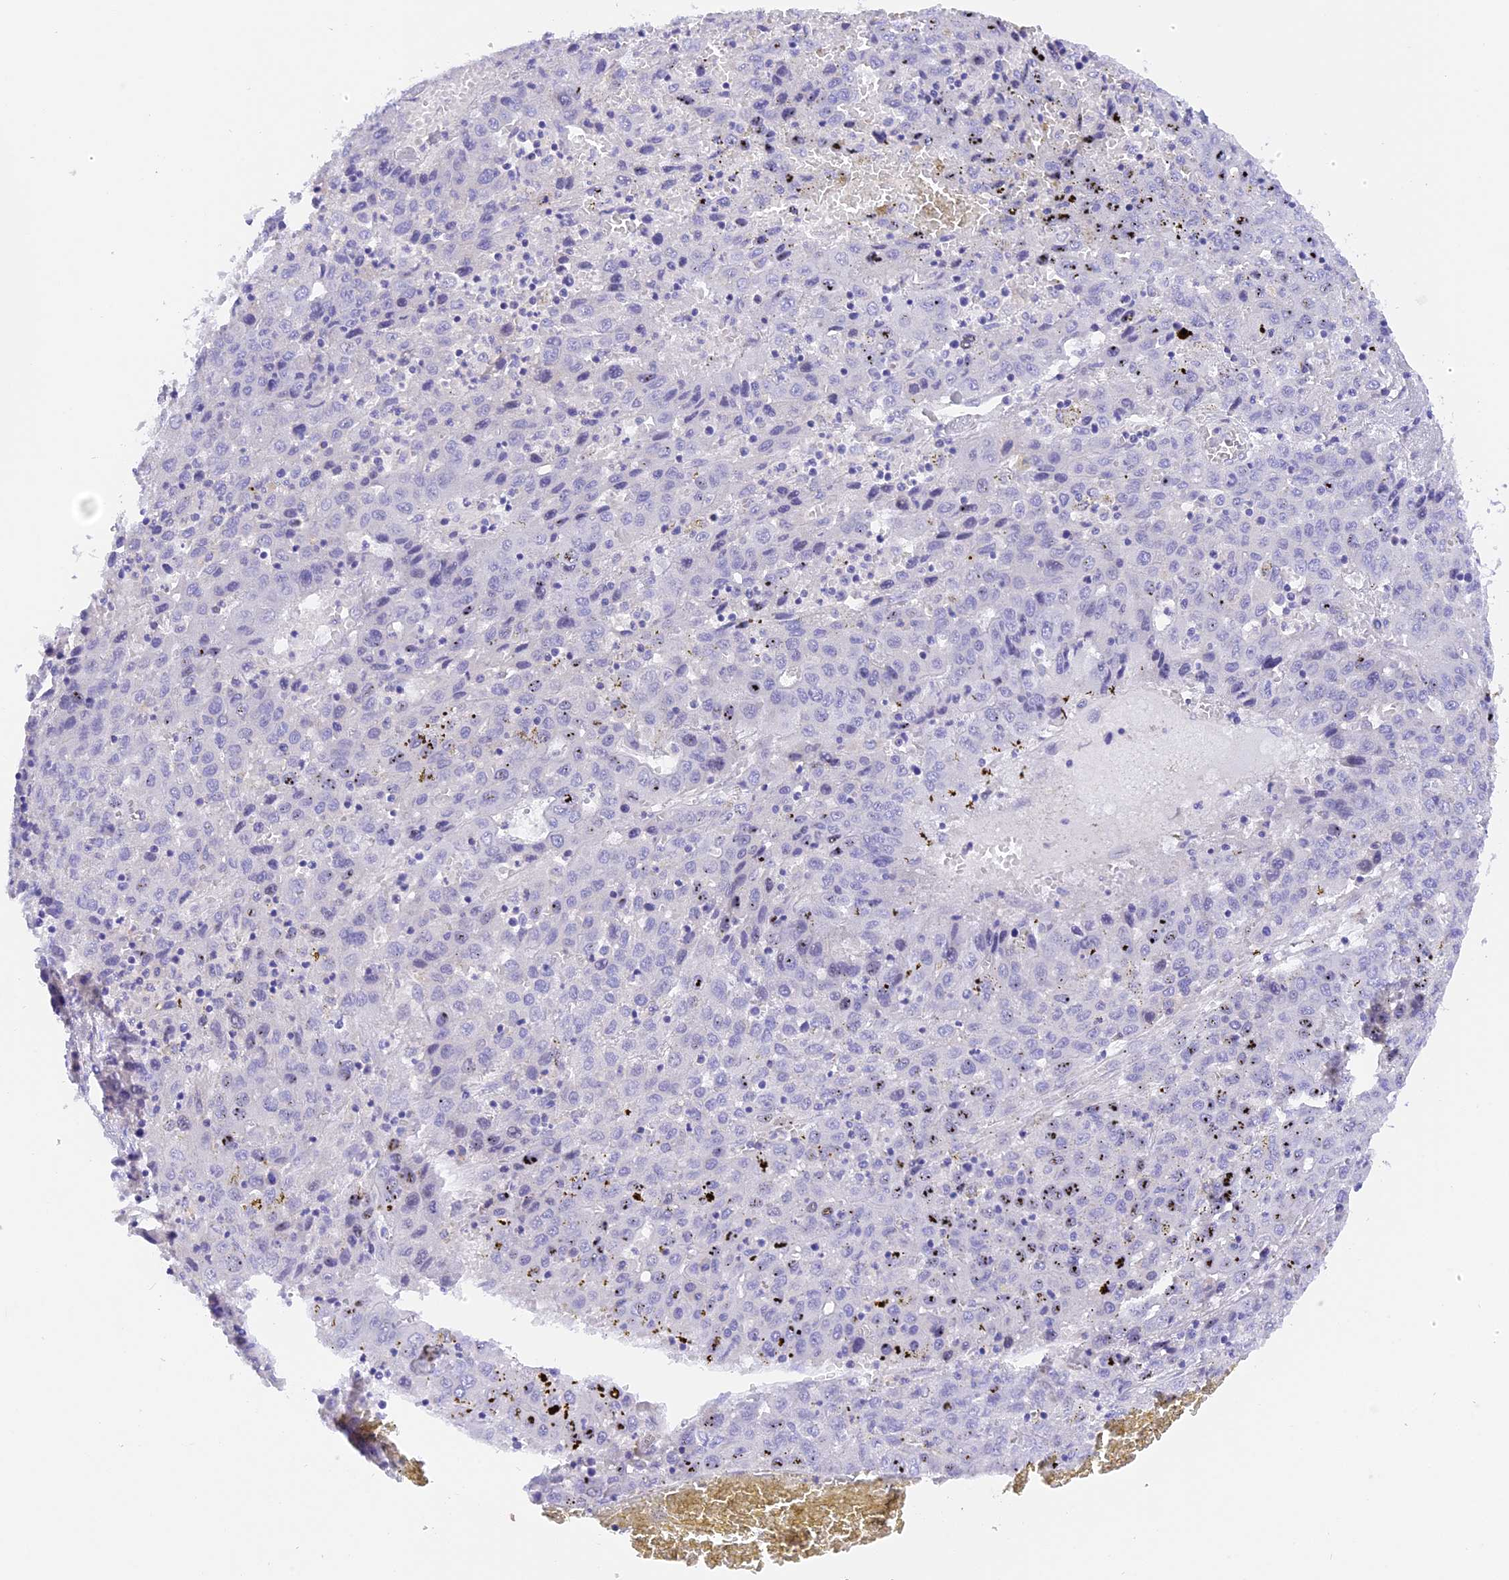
{"staining": {"intensity": "negative", "quantity": "none", "location": "none"}, "tissue": "liver cancer", "cell_type": "Tumor cells", "image_type": "cancer", "snomed": [{"axis": "morphology", "description": "Carcinoma, Hepatocellular, NOS"}, {"axis": "topography", "description": "Liver"}], "caption": "Tumor cells show no significant protein positivity in hepatocellular carcinoma (liver).", "gene": "COL6A5", "patient": {"sex": "female", "age": 53}}